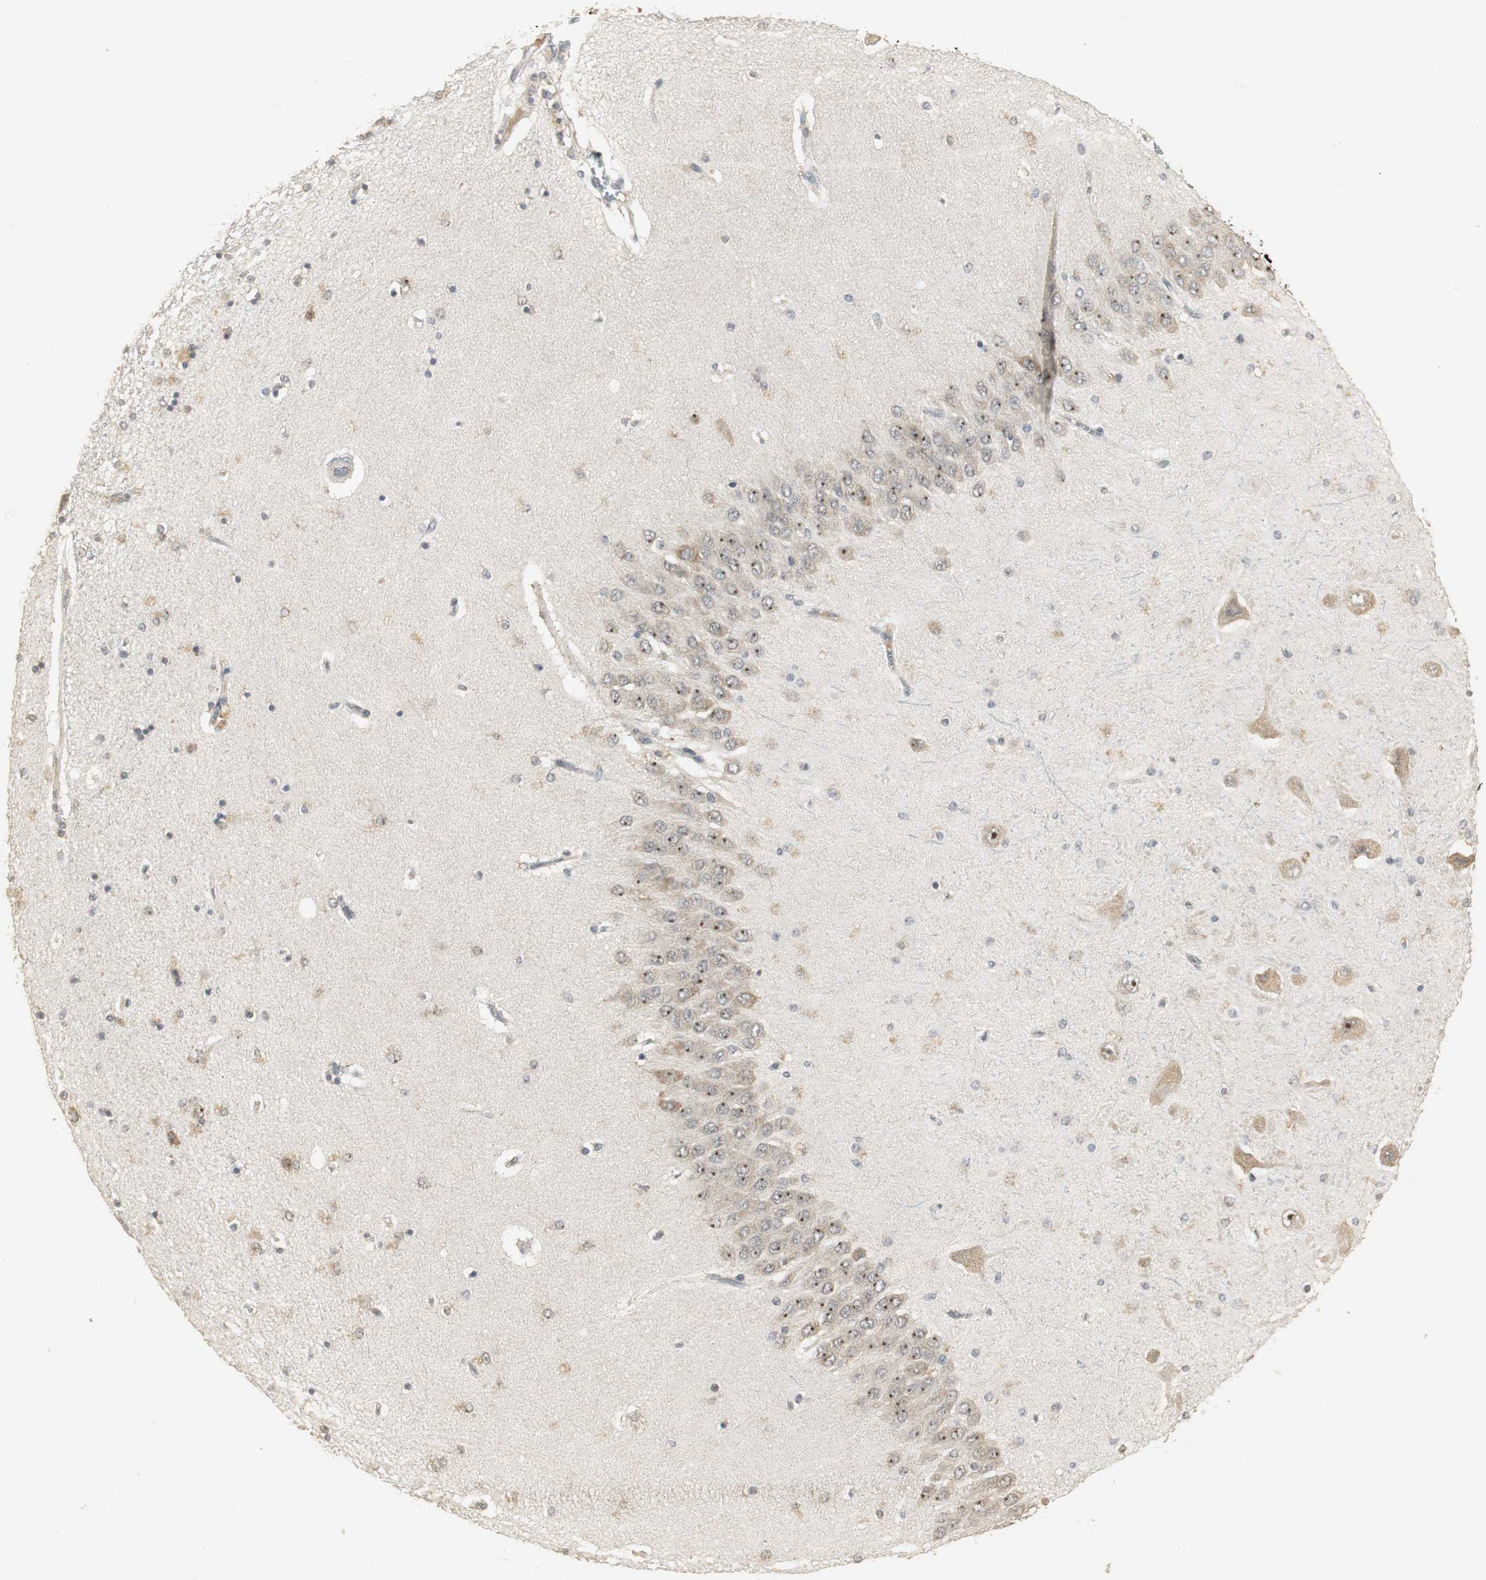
{"staining": {"intensity": "moderate", "quantity": "25%-75%", "location": "cytoplasmic/membranous,nuclear"}, "tissue": "hippocampus", "cell_type": "Glial cells", "image_type": "normal", "snomed": [{"axis": "morphology", "description": "Normal tissue, NOS"}, {"axis": "topography", "description": "Hippocampus"}], "caption": "Immunohistochemistry micrograph of unremarkable hippocampus: human hippocampus stained using IHC shows medium levels of moderate protein expression localized specifically in the cytoplasmic/membranous,nuclear of glial cells, appearing as a cytoplasmic/membranous,nuclear brown color.", "gene": "ELOA", "patient": {"sex": "female", "age": 54}}